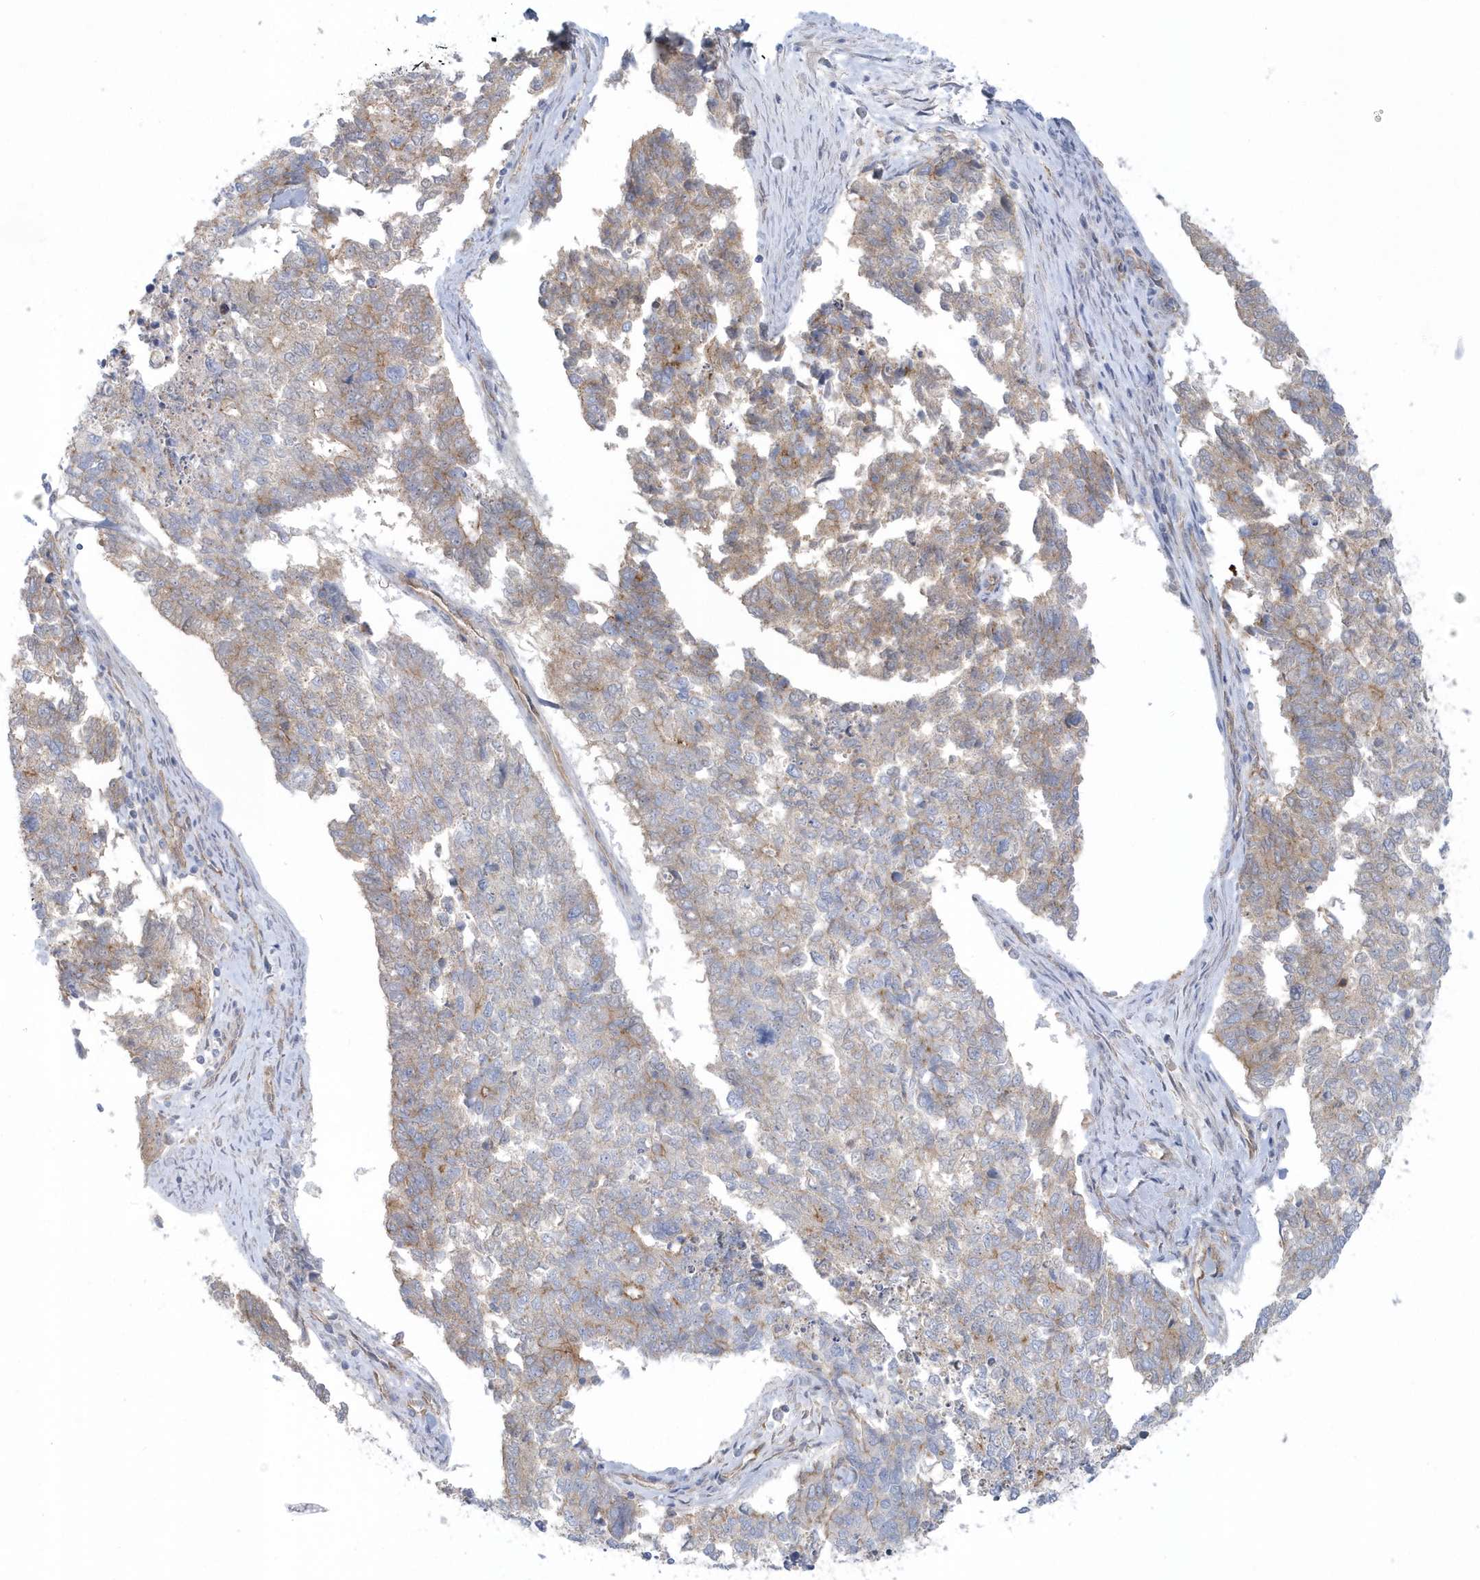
{"staining": {"intensity": "weak", "quantity": "<25%", "location": "cytoplasmic/membranous"}, "tissue": "cervical cancer", "cell_type": "Tumor cells", "image_type": "cancer", "snomed": [{"axis": "morphology", "description": "Squamous cell carcinoma, NOS"}, {"axis": "topography", "description": "Cervix"}], "caption": "High power microscopy micrograph of an immunohistochemistry micrograph of cervical cancer, revealing no significant expression in tumor cells.", "gene": "RAI14", "patient": {"sex": "female", "age": 63}}